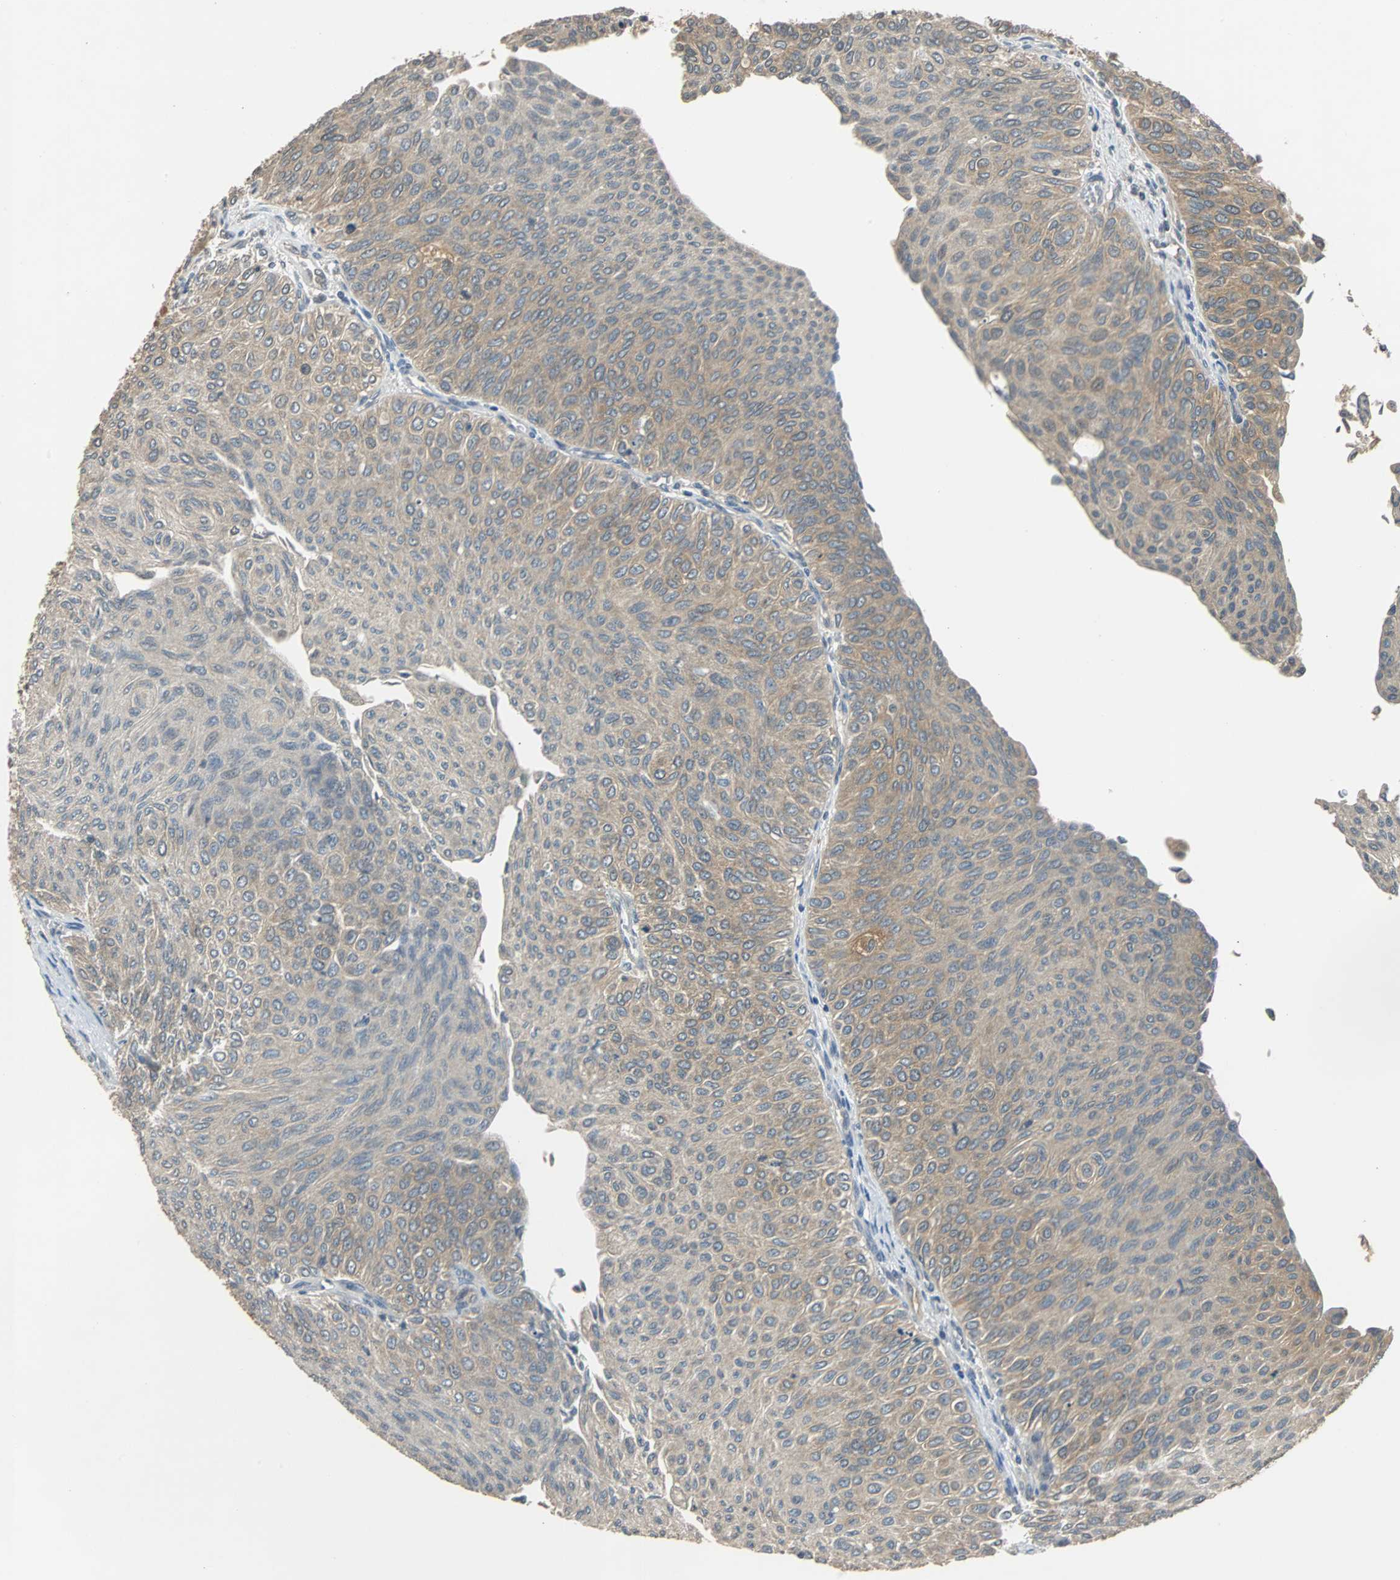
{"staining": {"intensity": "moderate", "quantity": "<25%", "location": "cytoplasmic/membranous"}, "tissue": "urothelial cancer", "cell_type": "Tumor cells", "image_type": "cancer", "snomed": [{"axis": "morphology", "description": "Urothelial carcinoma, Low grade"}, {"axis": "topography", "description": "Urinary bladder"}], "caption": "Brown immunohistochemical staining in human urothelial cancer exhibits moderate cytoplasmic/membranous staining in approximately <25% of tumor cells.", "gene": "ABHD2", "patient": {"sex": "male", "age": 78}}